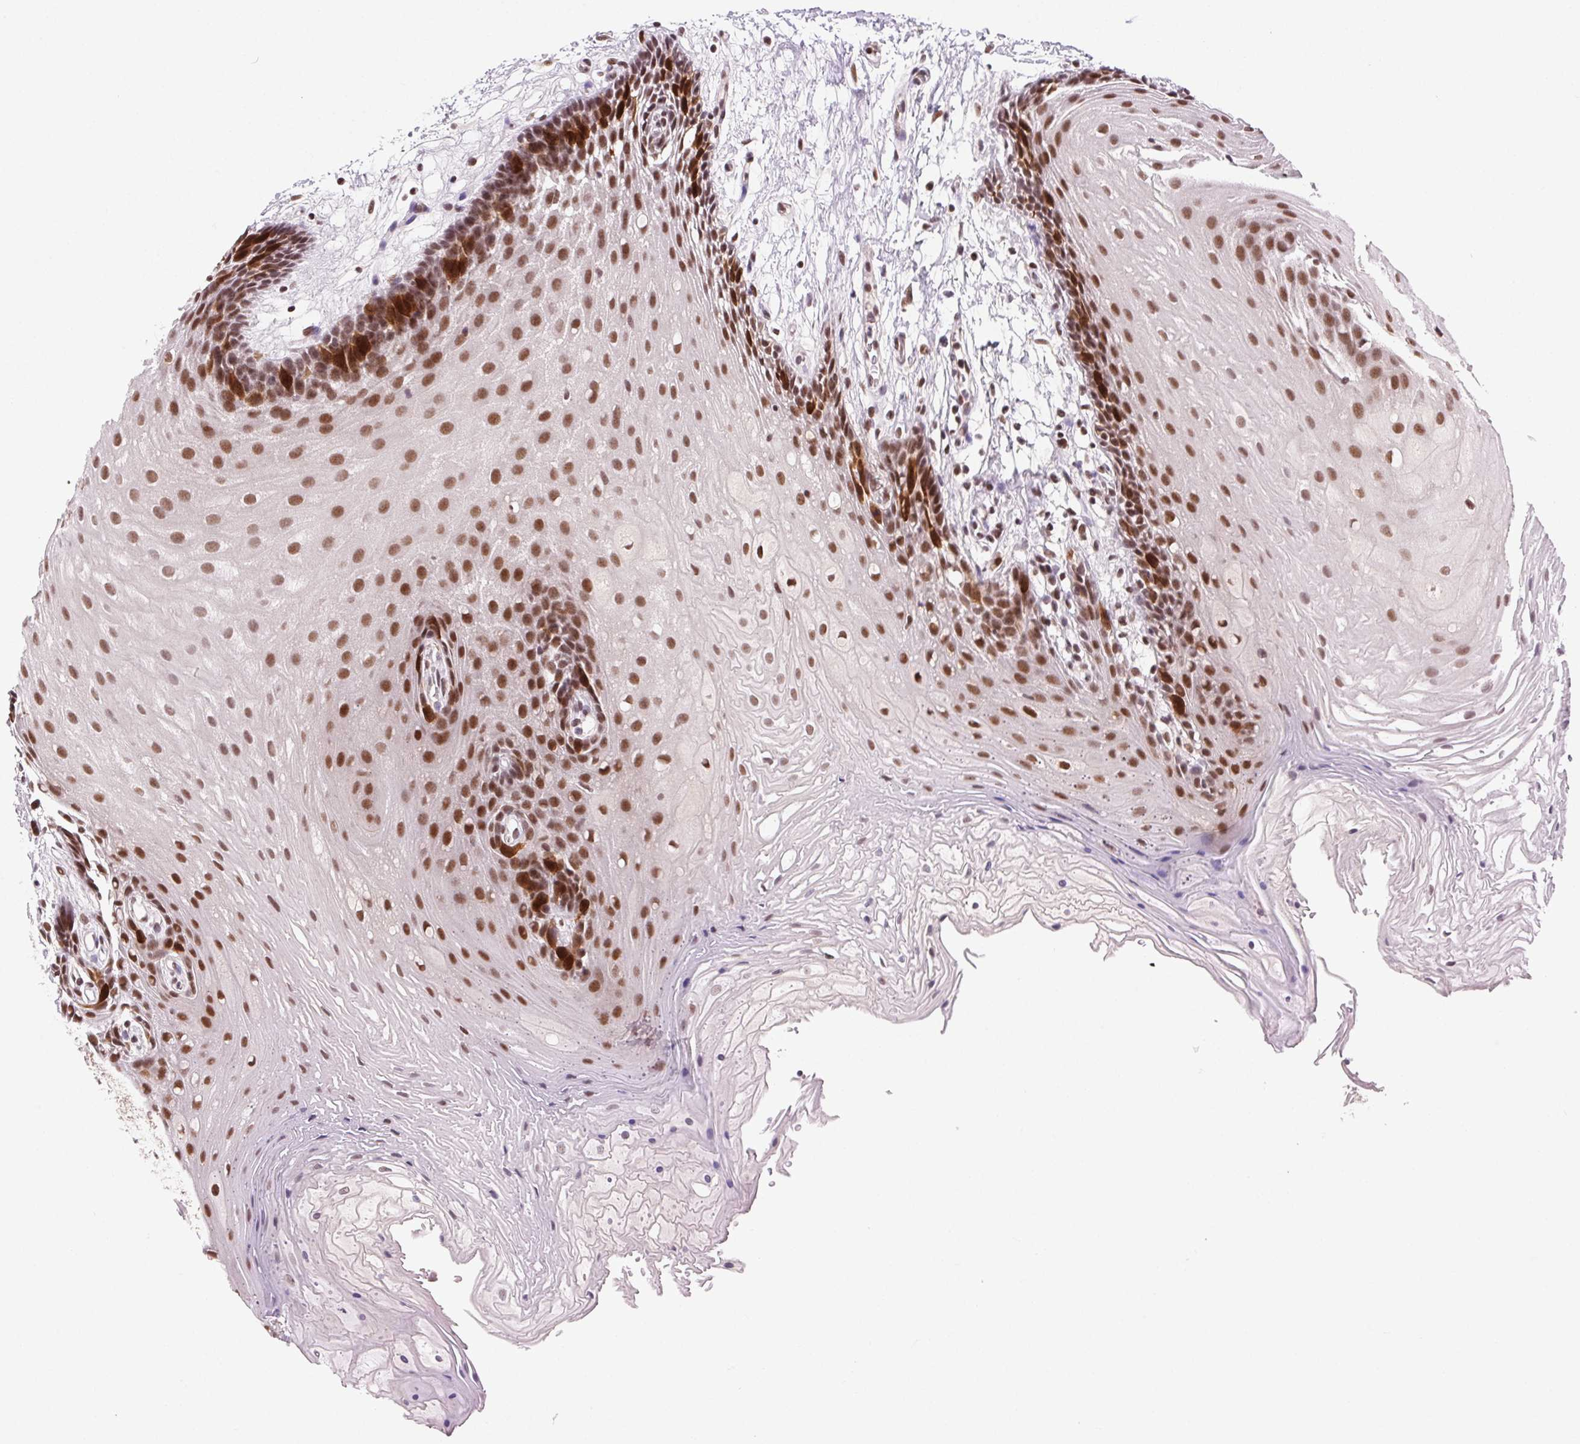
{"staining": {"intensity": "strong", "quantity": ">75%", "location": "nuclear"}, "tissue": "oral mucosa", "cell_type": "Squamous epithelial cells", "image_type": "normal", "snomed": [{"axis": "morphology", "description": "Normal tissue, NOS"}, {"axis": "morphology", "description": "Squamous cell carcinoma, NOS"}, {"axis": "topography", "description": "Oral tissue"}, {"axis": "topography", "description": "Tounge, NOS"}, {"axis": "topography", "description": "Head-Neck"}], "caption": "Immunohistochemistry (DAB (3,3'-diaminobenzidine)) staining of normal human oral mucosa displays strong nuclear protein positivity in approximately >75% of squamous epithelial cells. The staining was performed using DAB (3,3'-diaminobenzidine), with brown indicating positive protein expression. Nuclei are stained blue with hematoxylin.", "gene": "CD2BP2", "patient": {"sex": "male", "age": 62}}